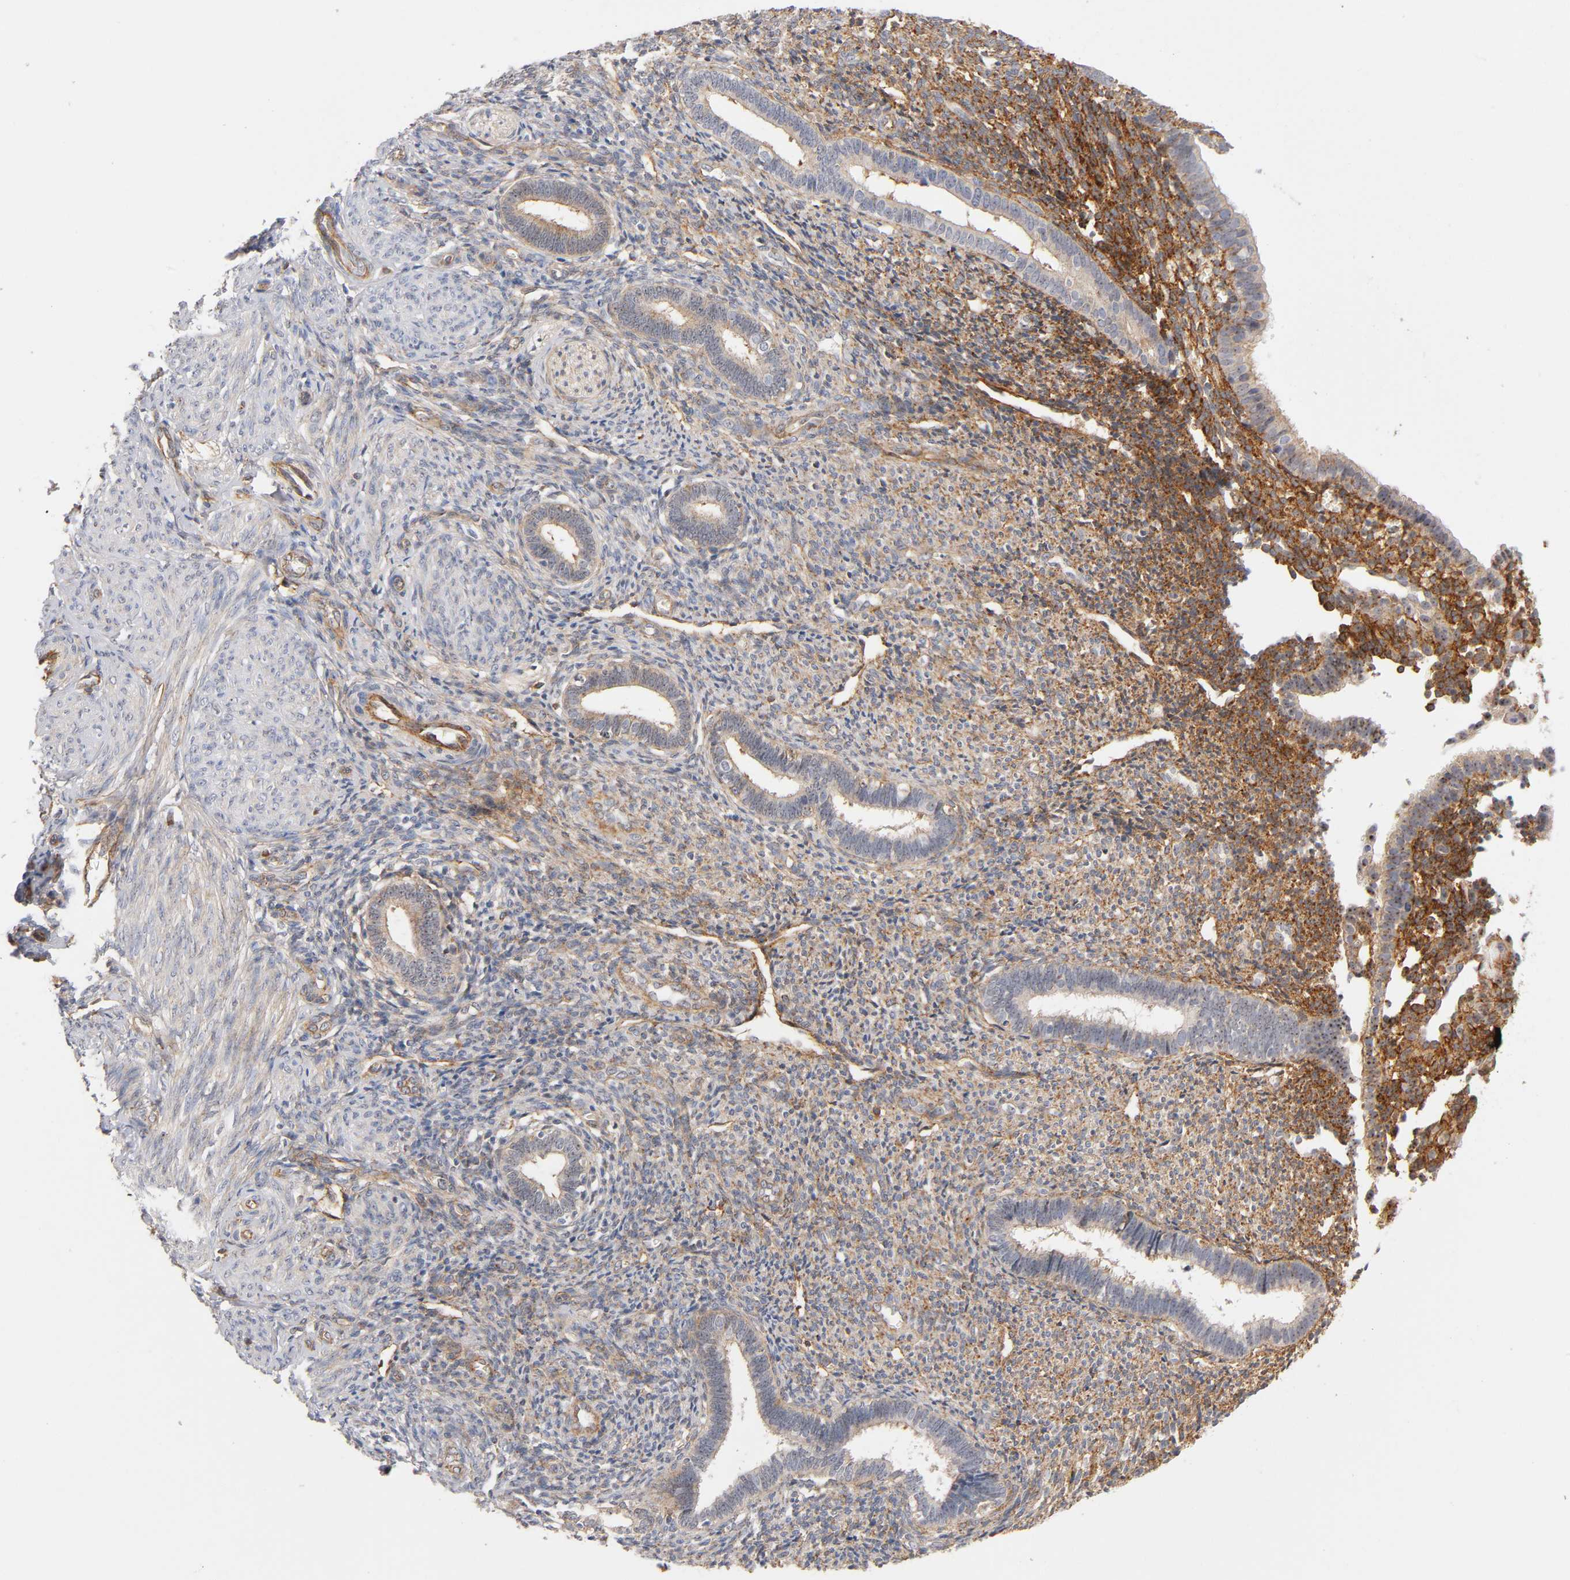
{"staining": {"intensity": "moderate", "quantity": ">75%", "location": "cytoplasmic/membranous"}, "tissue": "endometrium", "cell_type": "Cells in endometrial stroma", "image_type": "normal", "snomed": [{"axis": "morphology", "description": "Normal tissue, NOS"}, {"axis": "topography", "description": "Endometrium"}], "caption": "Approximately >75% of cells in endometrial stroma in normal endometrium demonstrate moderate cytoplasmic/membranous protein staining as visualized by brown immunohistochemical staining.", "gene": "PLD1", "patient": {"sex": "female", "age": 27}}